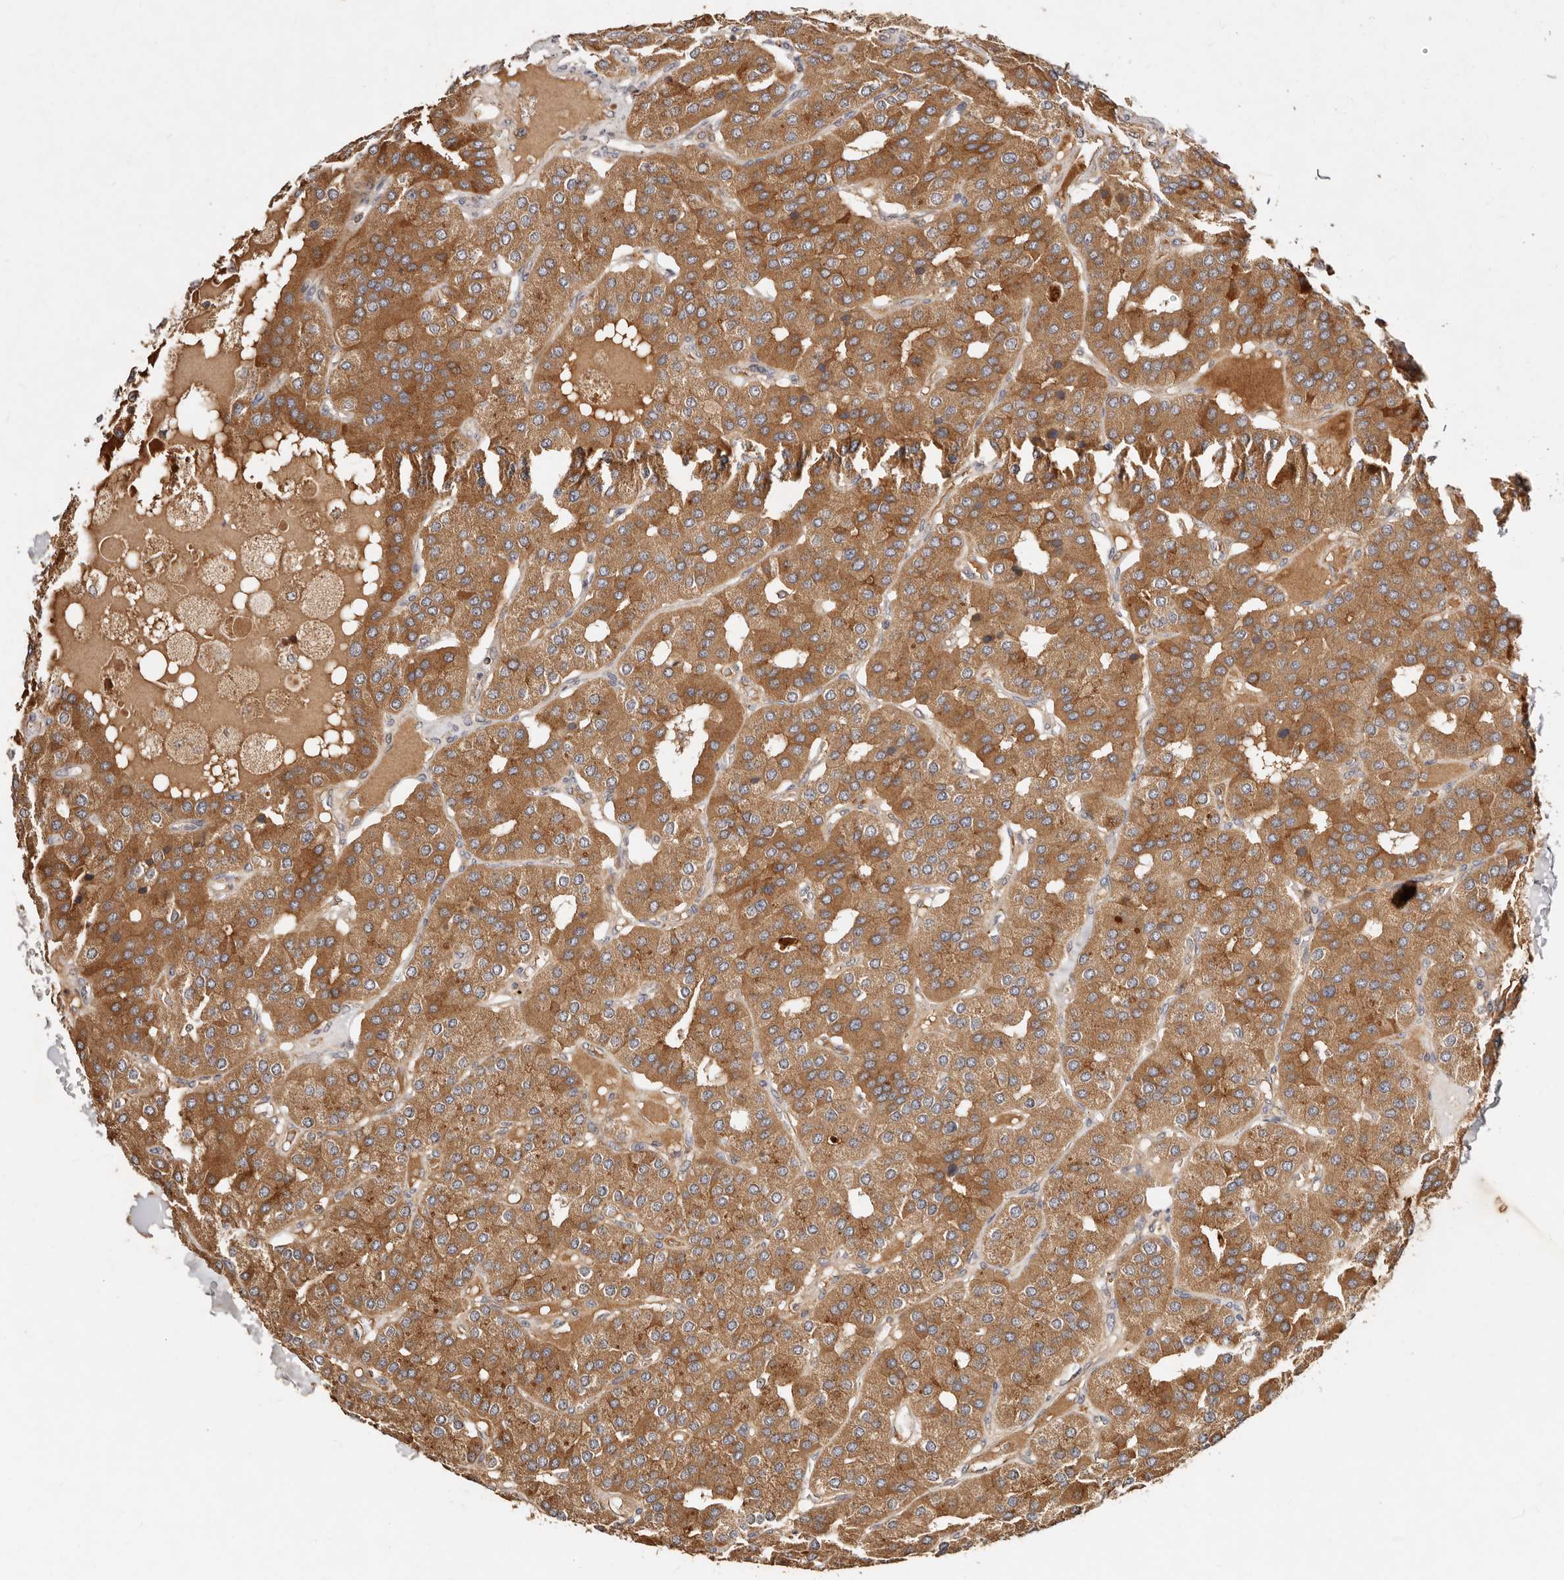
{"staining": {"intensity": "moderate", "quantity": ">75%", "location": "cytoplasmic/membranous"}, "tissue": "parathyroid gland", "cell_type": "Glandular cells", "image_type": "normal", "snomed": [{"axis": "morphology", "description": "Normal tissue, NOS"}, {"axis": "morphology", "description": "Adenoma, NOS"}, {"axis": "topography", "description": "Parathyroid gland"}], "caption": "Protein positivity by immunohistochemistry reveals moderate cytoplasmic/membranous expression in about >75% of glandular cells in normal parathyroid gland. (DAB (3,3'-diaminobenzidine) IHC with brightfield microscopy, high magnification).", "gene": "DENND11", "patient": {"sex": "female", "age": 86}}